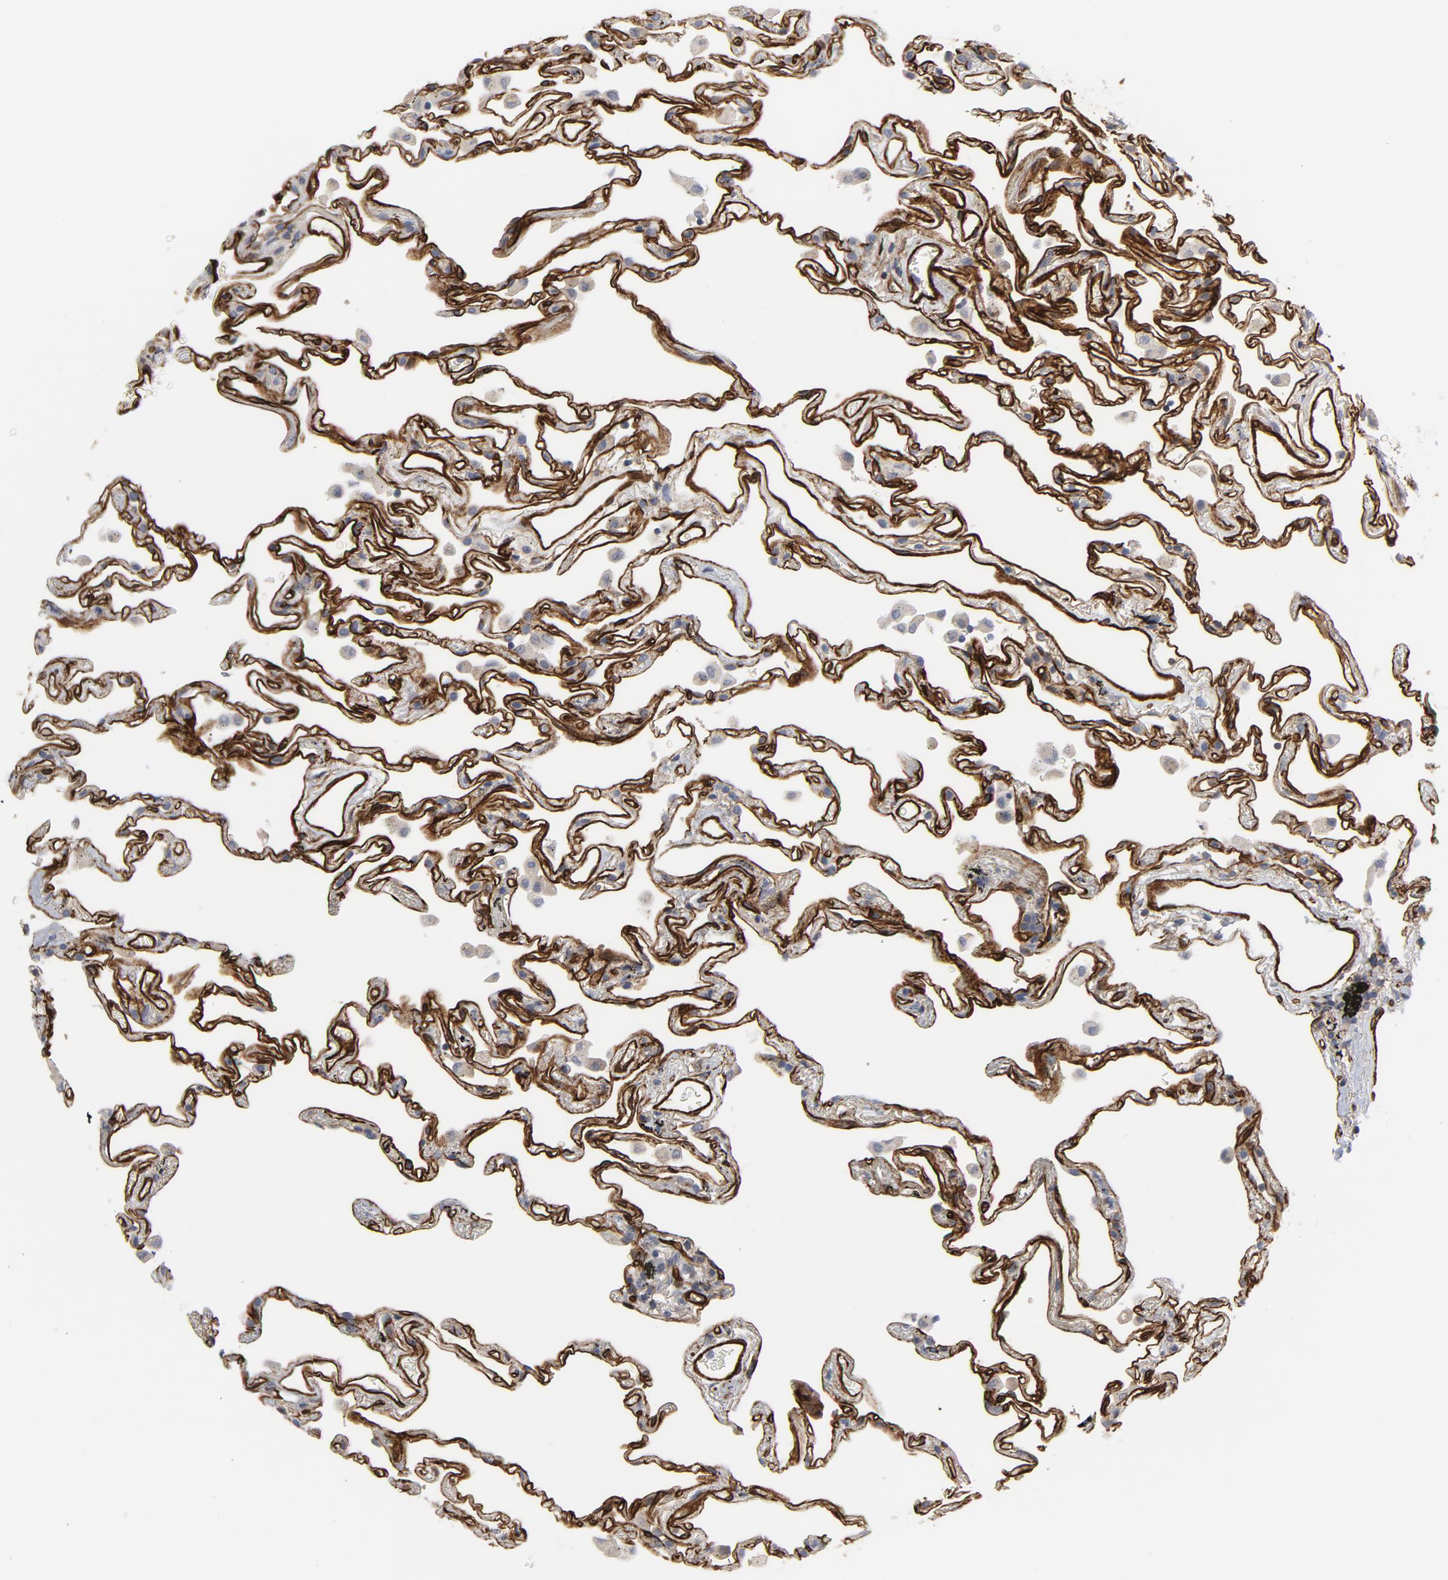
{"staining": {"intensity": "negative", "quantity": "none", "location": "none"}, "tissue": "lung", "cell_type": "Alveolar cells", "image_type": "normal", "snomed": [{"axis": "morphology", "description": "Normal tissue, NOS"}, {"axis": "morphology", "description": "Inflammation, NOS"}, {"axis": "topography", "description": "Lung"}], "caption": "This is a image of immunohistochemistry (IHC) staining of unremarkable lung, which shows no positivity in alveolar cells. (DAB (3,3'-diaminobenzidine) IHC visualized using brightfield microscopy, high magnification).", "gene": "GNG2", "patient": {"sex": "male", "age": 69}}